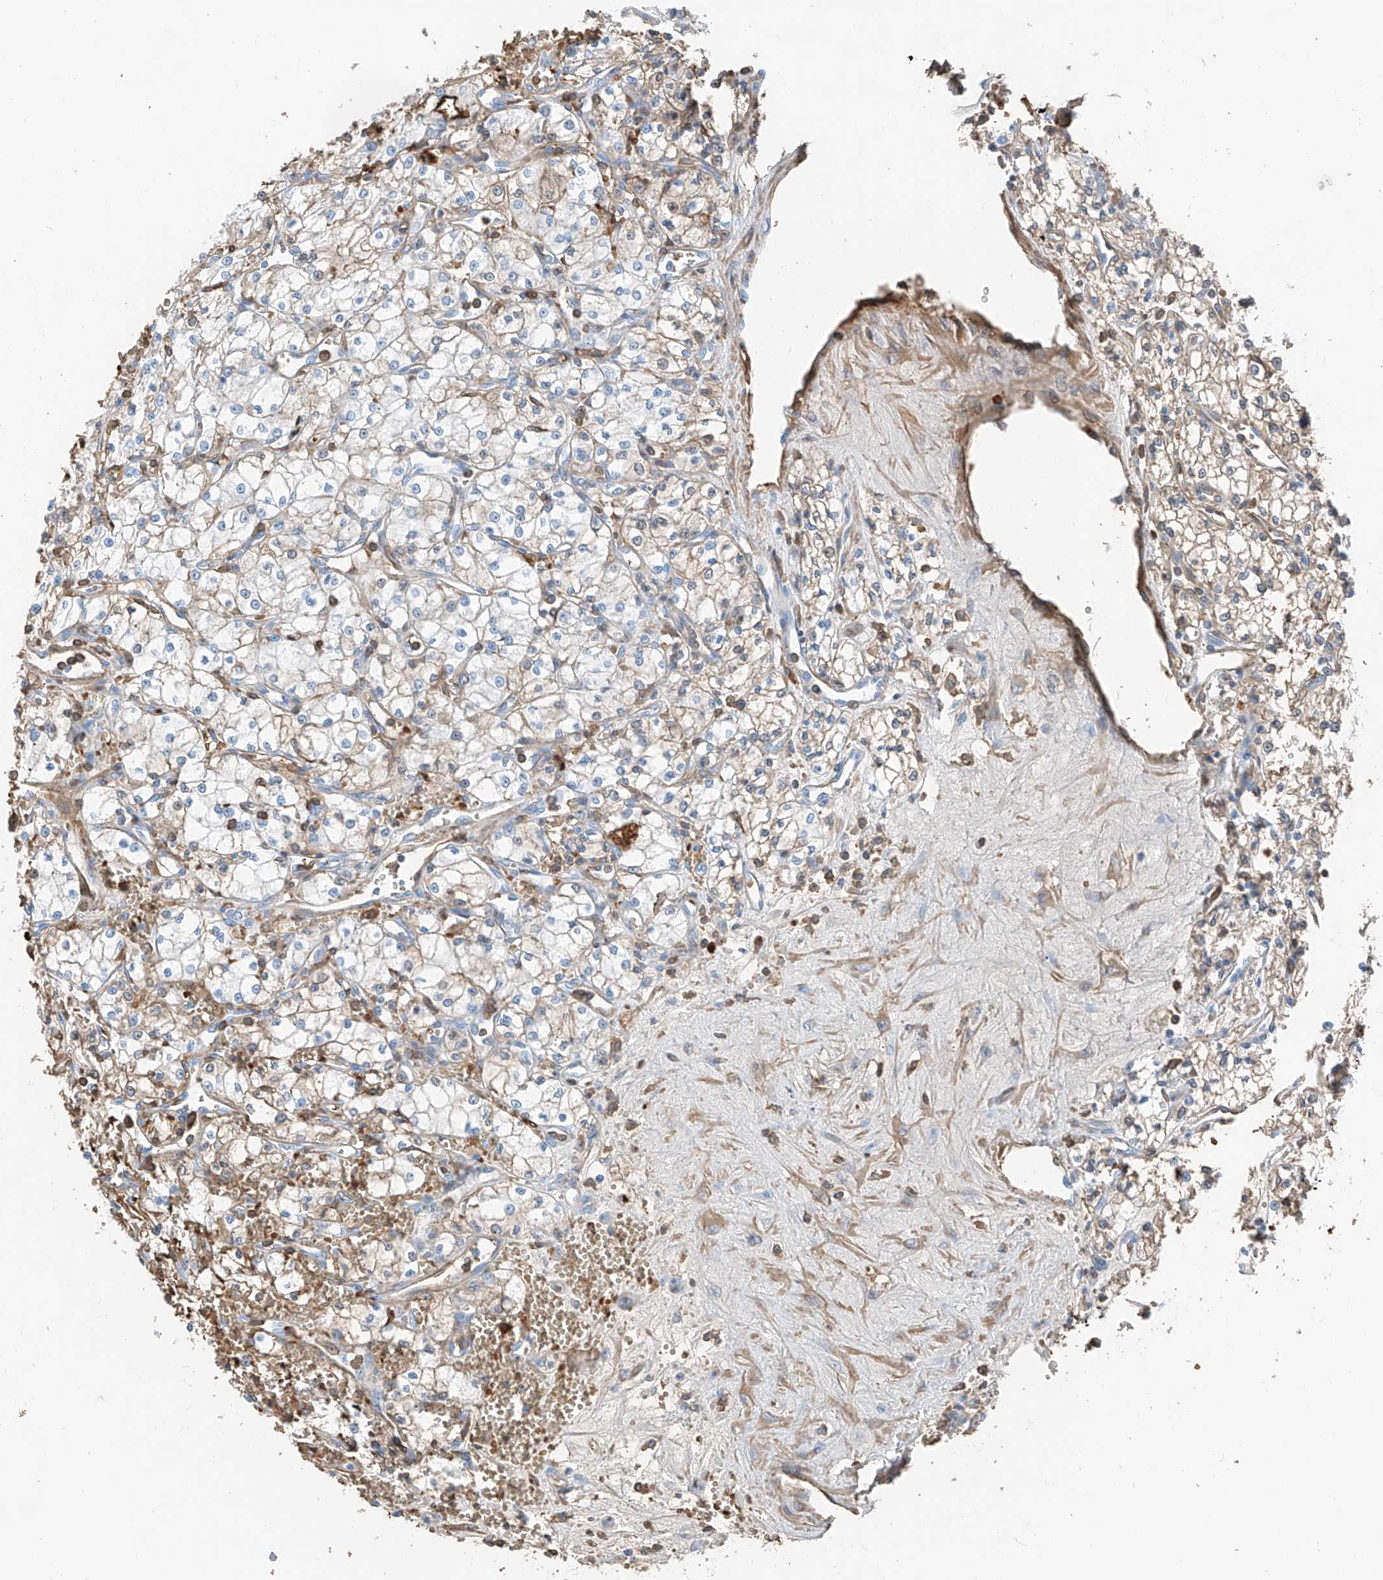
{"staining": {"intensity": "negative", "quantity": "none", "location": "none"}, "tissue": "renal cancer", "cell_type": "Tumor cells", "image_type": "cancer", "snomed": [{"axis": "morphology", "description": "Adenocarcinoma, NOS"}, {"axis": "topography", "description": "Kidney"}], "caption": "Tumor cells are negative for brown protein staining in renal cancer (adenocarcinoma). Brightfield microscopy of immunohistochemistry stained with DAB (brown) and hematoxylin (blue), captured at high magnification.", "gene": "PRSS23", "patient": {"sex": "male", "age": 59}}